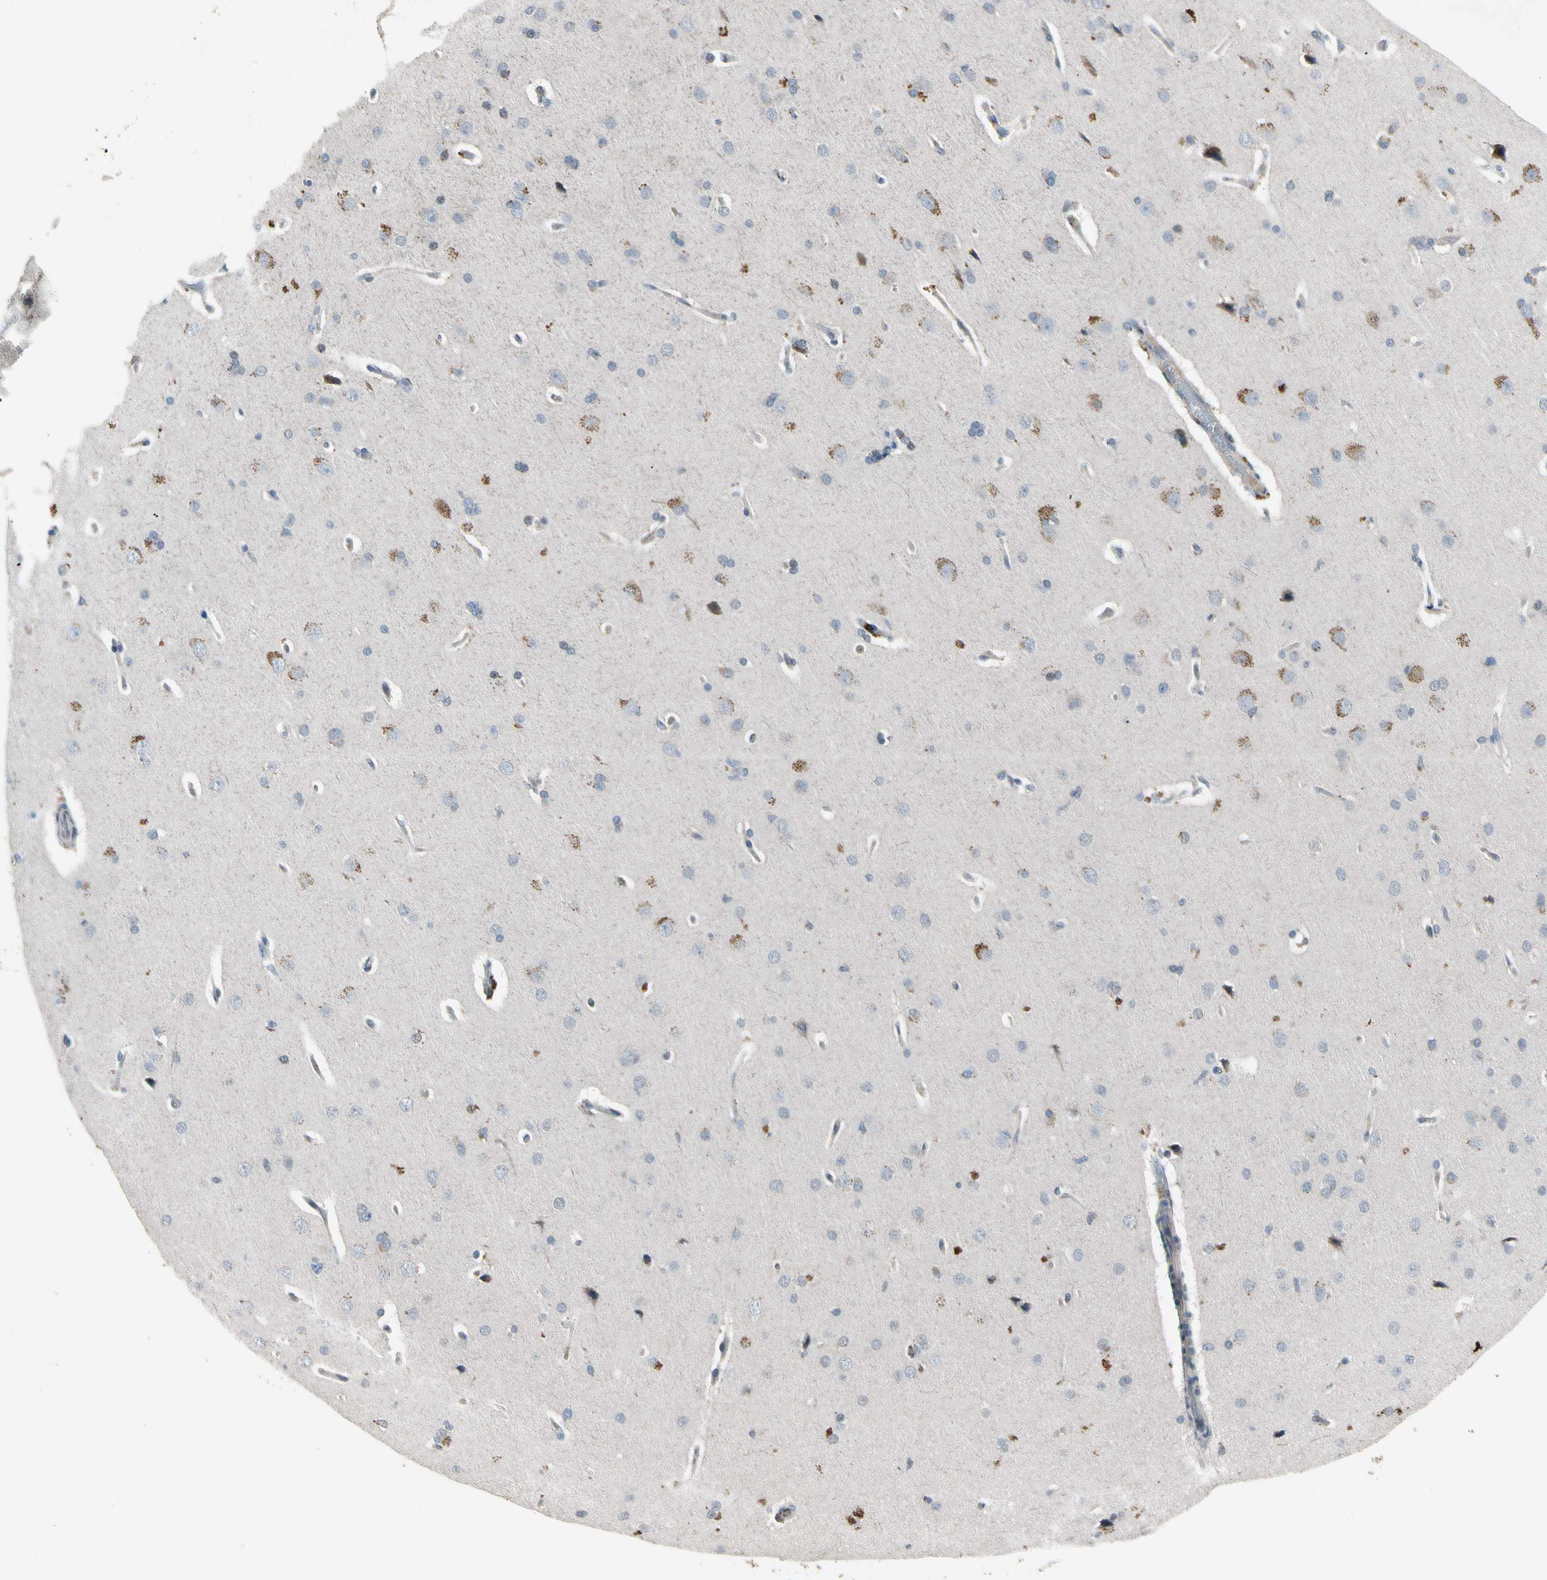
{"staining": {"intensity": "negative", "quantity": "none", "location": "none"}, "tissue": "cerebral cortex", "cell_type": "Endothelial cells", "image_type": "normal", "snomed": [{"axis": "morphology", "description": "Normal tissue, NOS"}, {"axis": "topography", "description": "Cerebral cortex"}], "caption": "Human cerebral cortex stained for a protein using IHC demonstrates no expression in endothelial cells.", "gene": "NMI", "patient": {"sex": "male", "age": 62}}